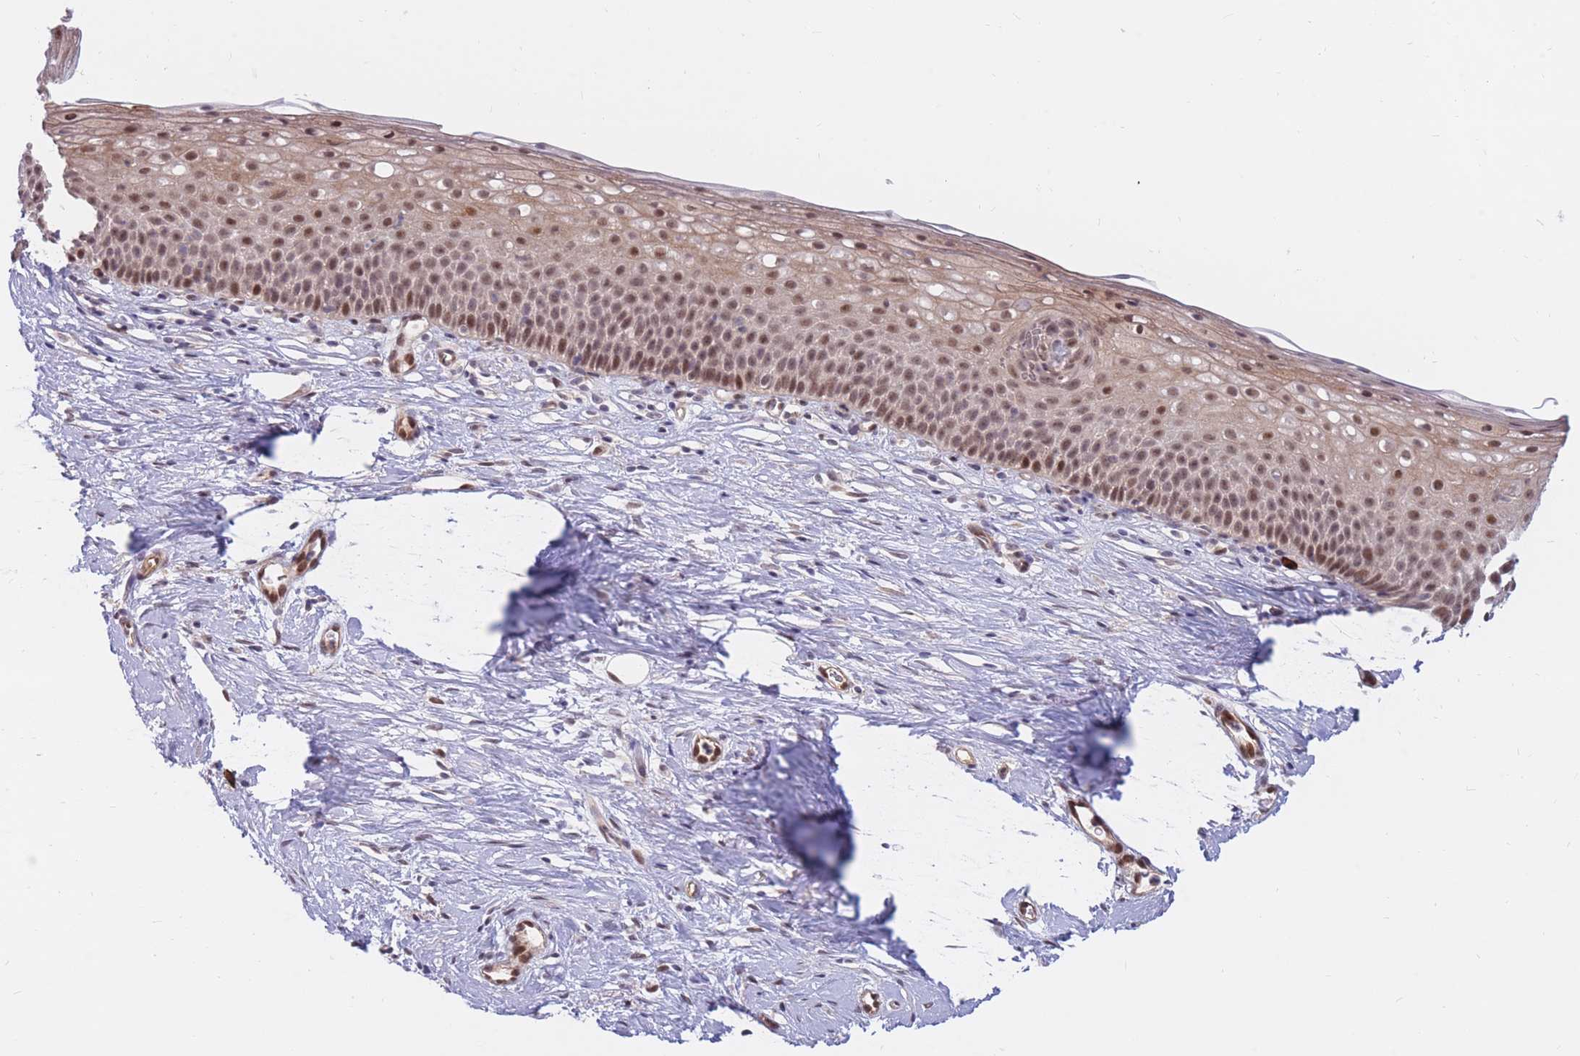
{"staining": {"intensity": "strong", "quantity": ">75%", "location": "nuclear"}, "tissue": "cervix", "cell_type": "Glandular cells", "image_type": "normal", "snomed": [{"axis": "morphology", "description": "Normal tissue, NOS"}, {"axis": "topography", "description": "Cervix"}], "caption": "About >75% of glandular cells in benign human cervix display strong nuclear protein positivity as visualized by brown immunohistochemical staining.", "gene": "ERICH6B", "patient": {"sex": "female", "age": 57}}